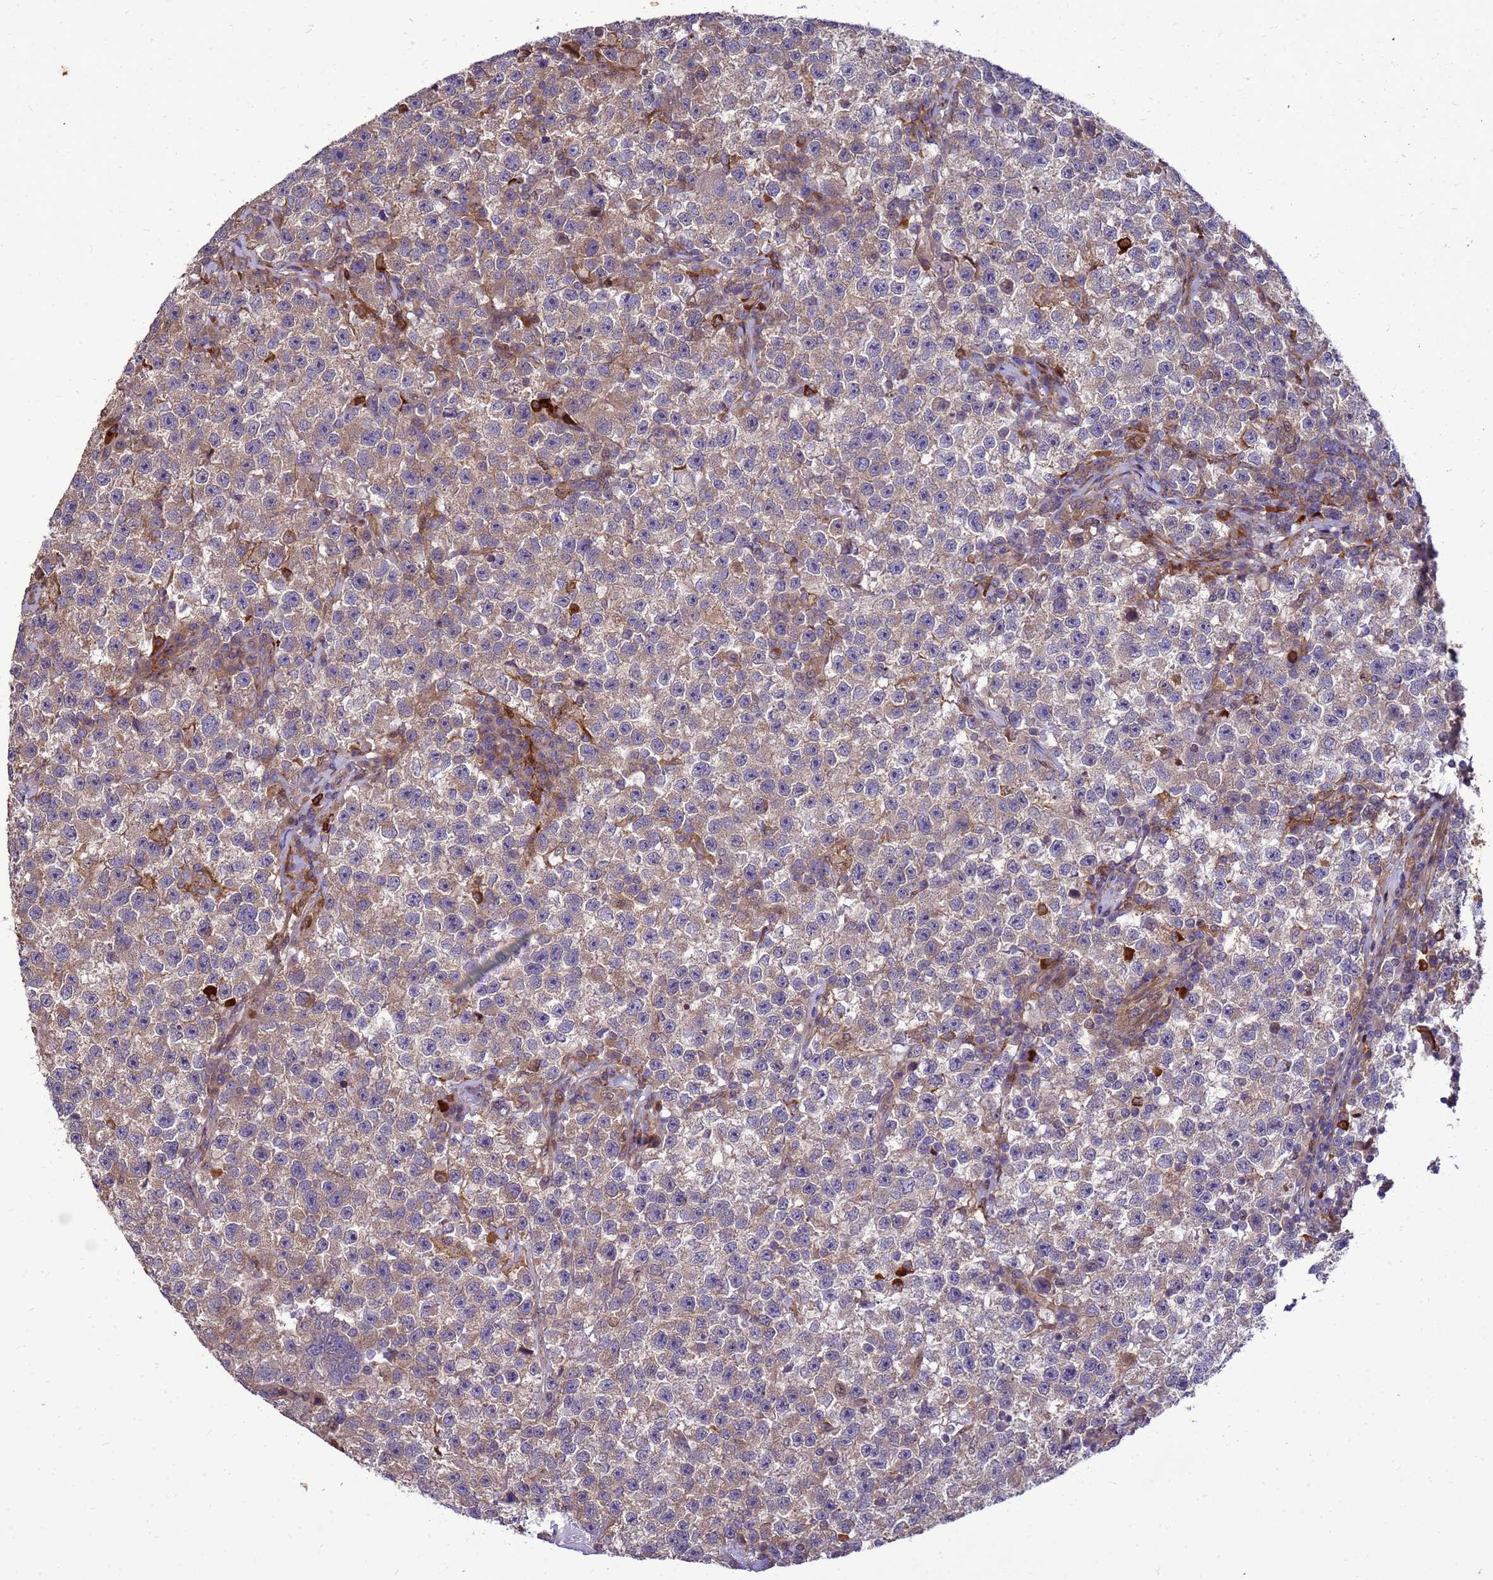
{"staining": {"intensity": "weak", "quantity": "25%-75%", "location": "cytoplasmic/membranous"}, "tissue": "testis cancer", "cell_type": "Tumor cells", "image_type": "cancer", "snomed": [{"axis": "morphology", "description": "Seminoma, NOS"}, {"axis": "topography", "description": "Testis"}], "caption": "Seminoma (testis) stained with DAB immunohistochemistry shows low levels of weak cytoplasmic/membranous positivity in about 25%-75% of tumor cells.", "gene": "RNF215", "patient": {"sex": "male", "age": 22}}